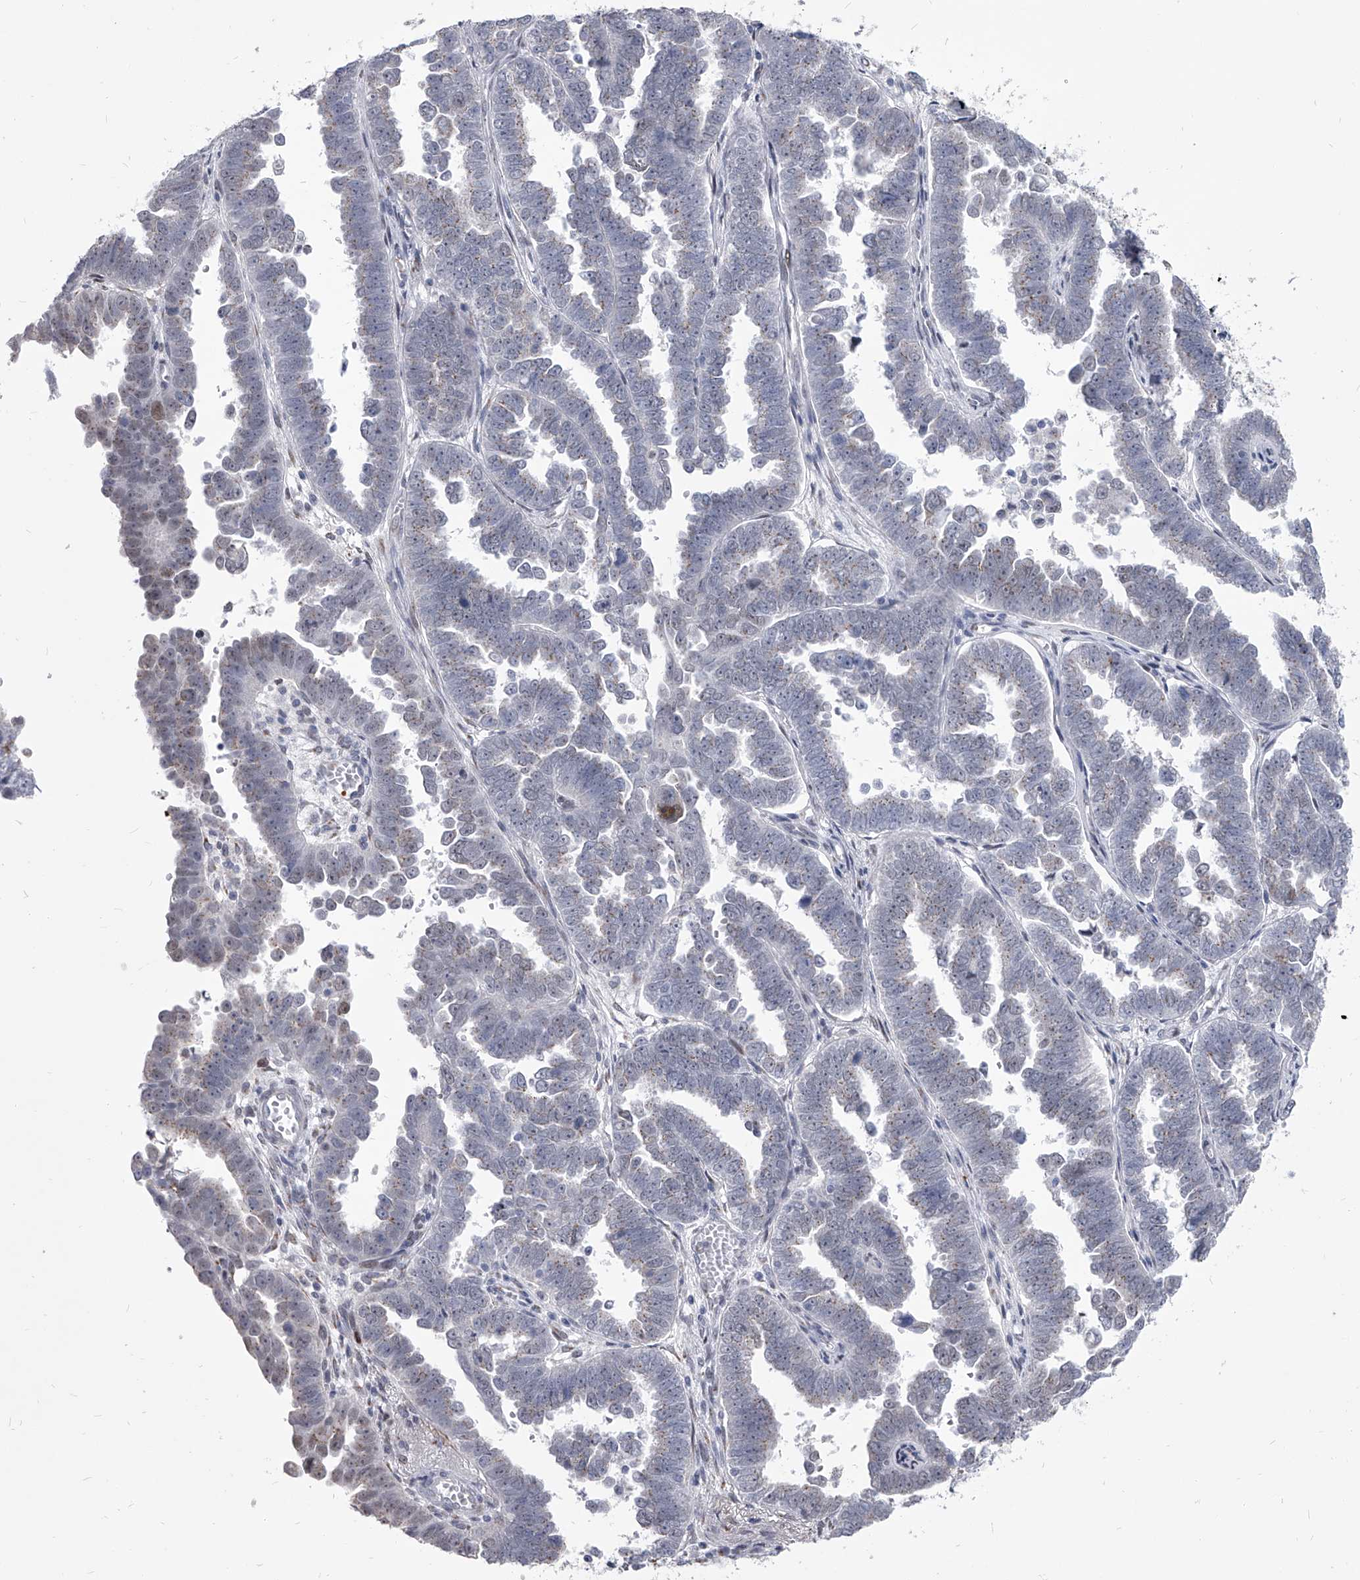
{"staining": {"intensity": "negative", "quantity": "none", "location": "none"}, "tissue": "endometrial cancer", "cell_type": "Tumor cells", "image_type": "cancer", "snomed": [{"axis": "morphology", "description": "Adenocarcinoma, NOS"}, {"axis": "topography", "description": "Endometrium"}], "caption": "Micrograph shows no protein staining in tumor cells of endometrial cancer (adenocarcinoma) tissue. (Immunohistochemistry, brightfield microscopy, high magnification).", "gene": "EVA1C", "patient": {"sex": "female", "age": 75}}